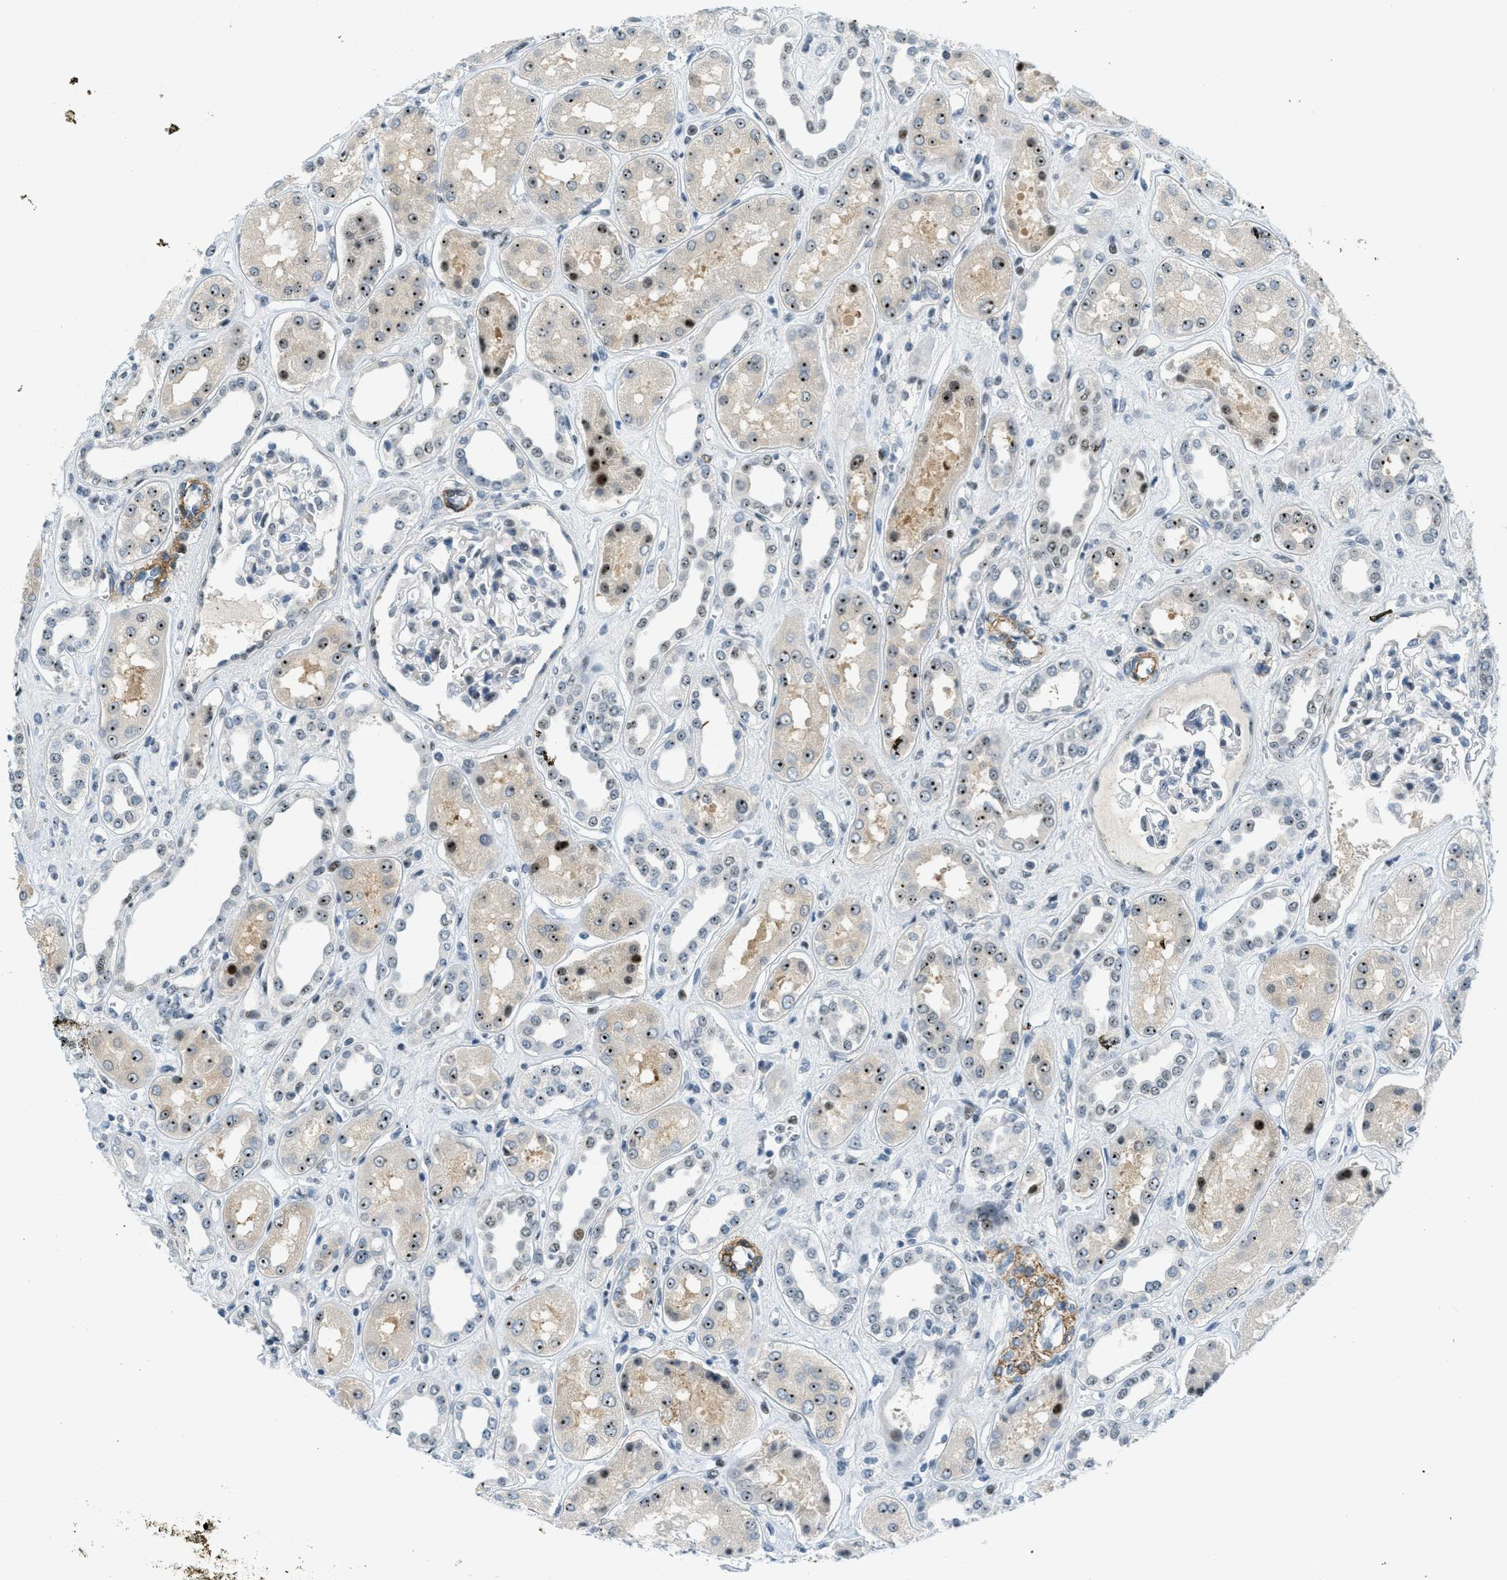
{"staining": {"intensity": "moderate", "quantity": "<25%", "location": "nuclear"}, "tissue": "kidney", "cell_type": "Cells in glomeruli", "image_type": "normal", "snomed": [{"axis": "morphology", "description": "Normal tissue, NOS"}, {"axis": "topography", "description": "Kidney"}], "caption": "Immunohistochemistry (DAB (3,3'-diaminobenzidine)) staining of benign human kidney reveals moderate nuclear protein positivity in about <25% of cells in glomeruli.", "gene": "ZDHHC23", "patient": {"sex": "male", "age": 59}}